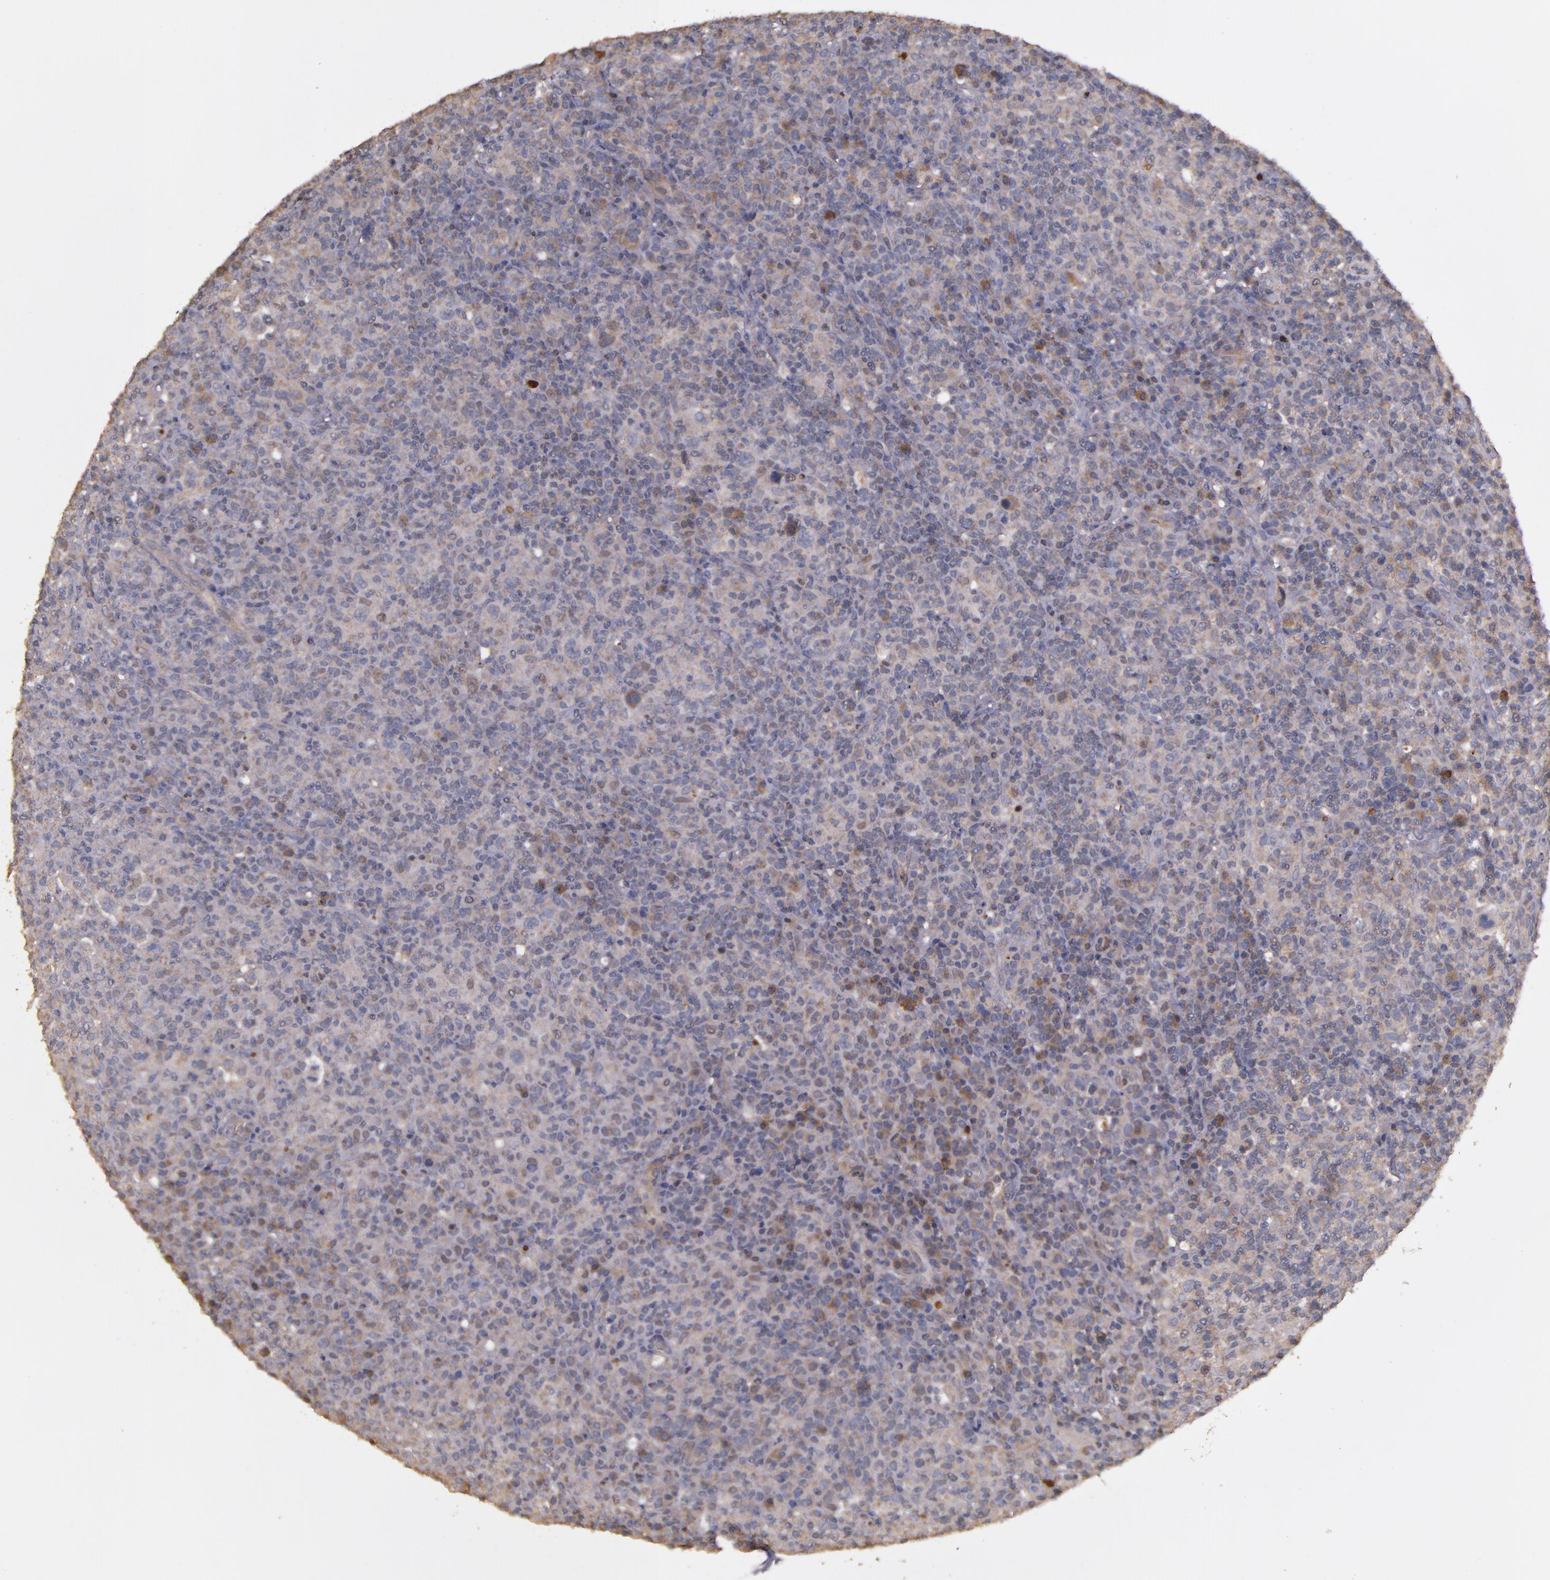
{"staining": {"intensity": "moderate", "quantity": "<25%", "location": "cytoplasmic/membranous"}, "tissue": "lymphoma", "cell_type": "Tumor cells", "image_type": "cancer", "snomed": [{"axis": "morphology", "description": "Hodgkin's disease, NOS"}, {"axis": "topography", "description": "Lymph node"}], "caption": "A brown stain labels moderate cytoplasmic/membranous staining of a protein in Hodgkin's disease tumor cells. Immunohistochemistry (ihc) stains the protein in brown and the nuclei are stained blue.", "gene": "HECTD1", "patient": {"sex": "male", "age": 65}}